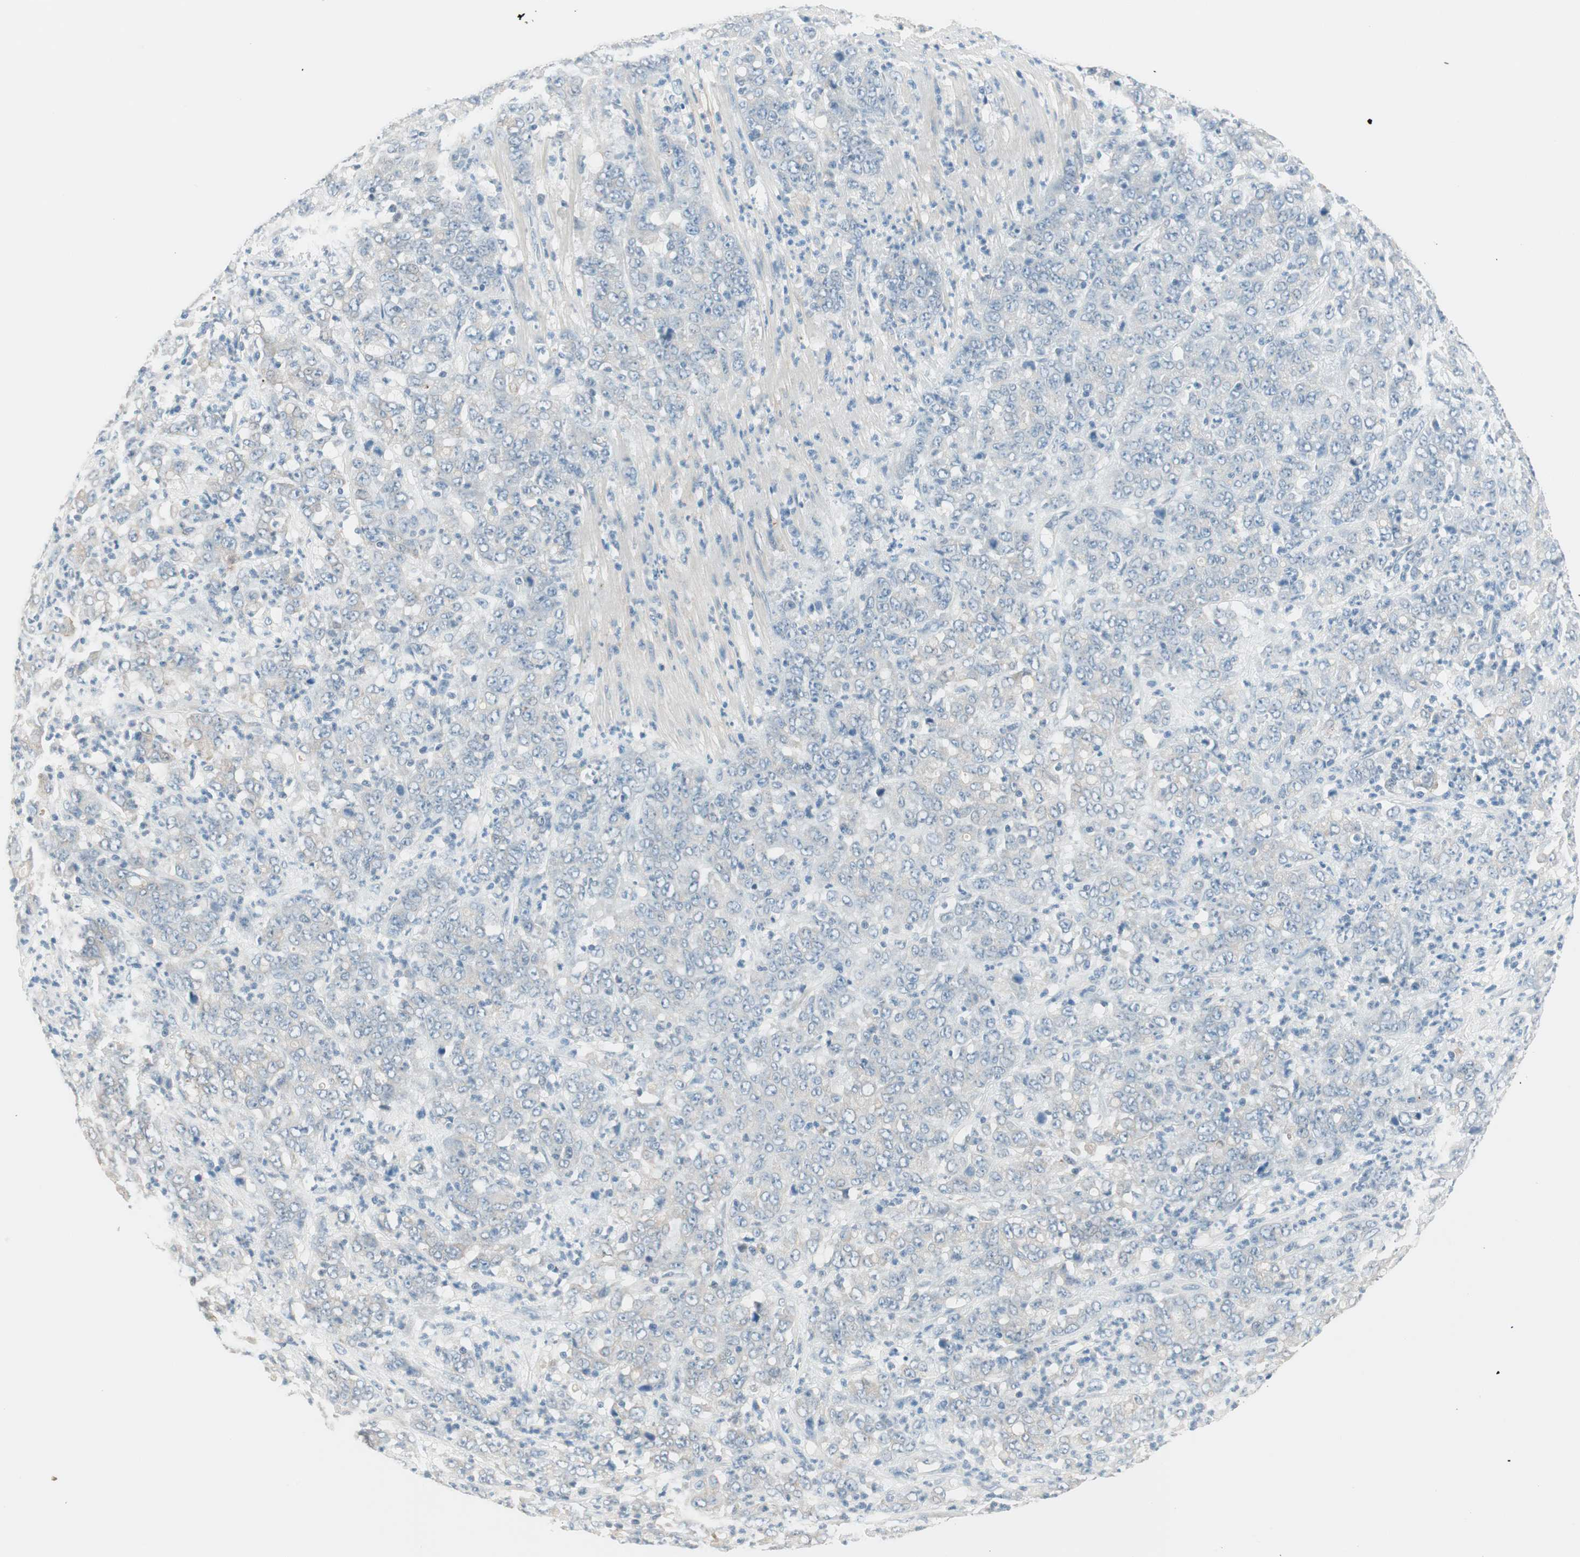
{"staining": {"intensity": "negative", "quantity": "none", "location": "none"}, "tissue": "stomach cancer", "cell_type": "Tumor cells", "image_type": "cancer", "snomed": [{"axis": "morphology", "description": "Adenocarcinoma, NOS"}, {"axis": "topography", "description": "Stomach, lower"}], "caption": "IHC histopathology image of neoplastic tissue: human adenocarcinoma (stomach) stained with DAB shows no significant protein positivity in tumor cells.", "gene": "GNAO1", "patient": {"sex": "female", "age": 71}}